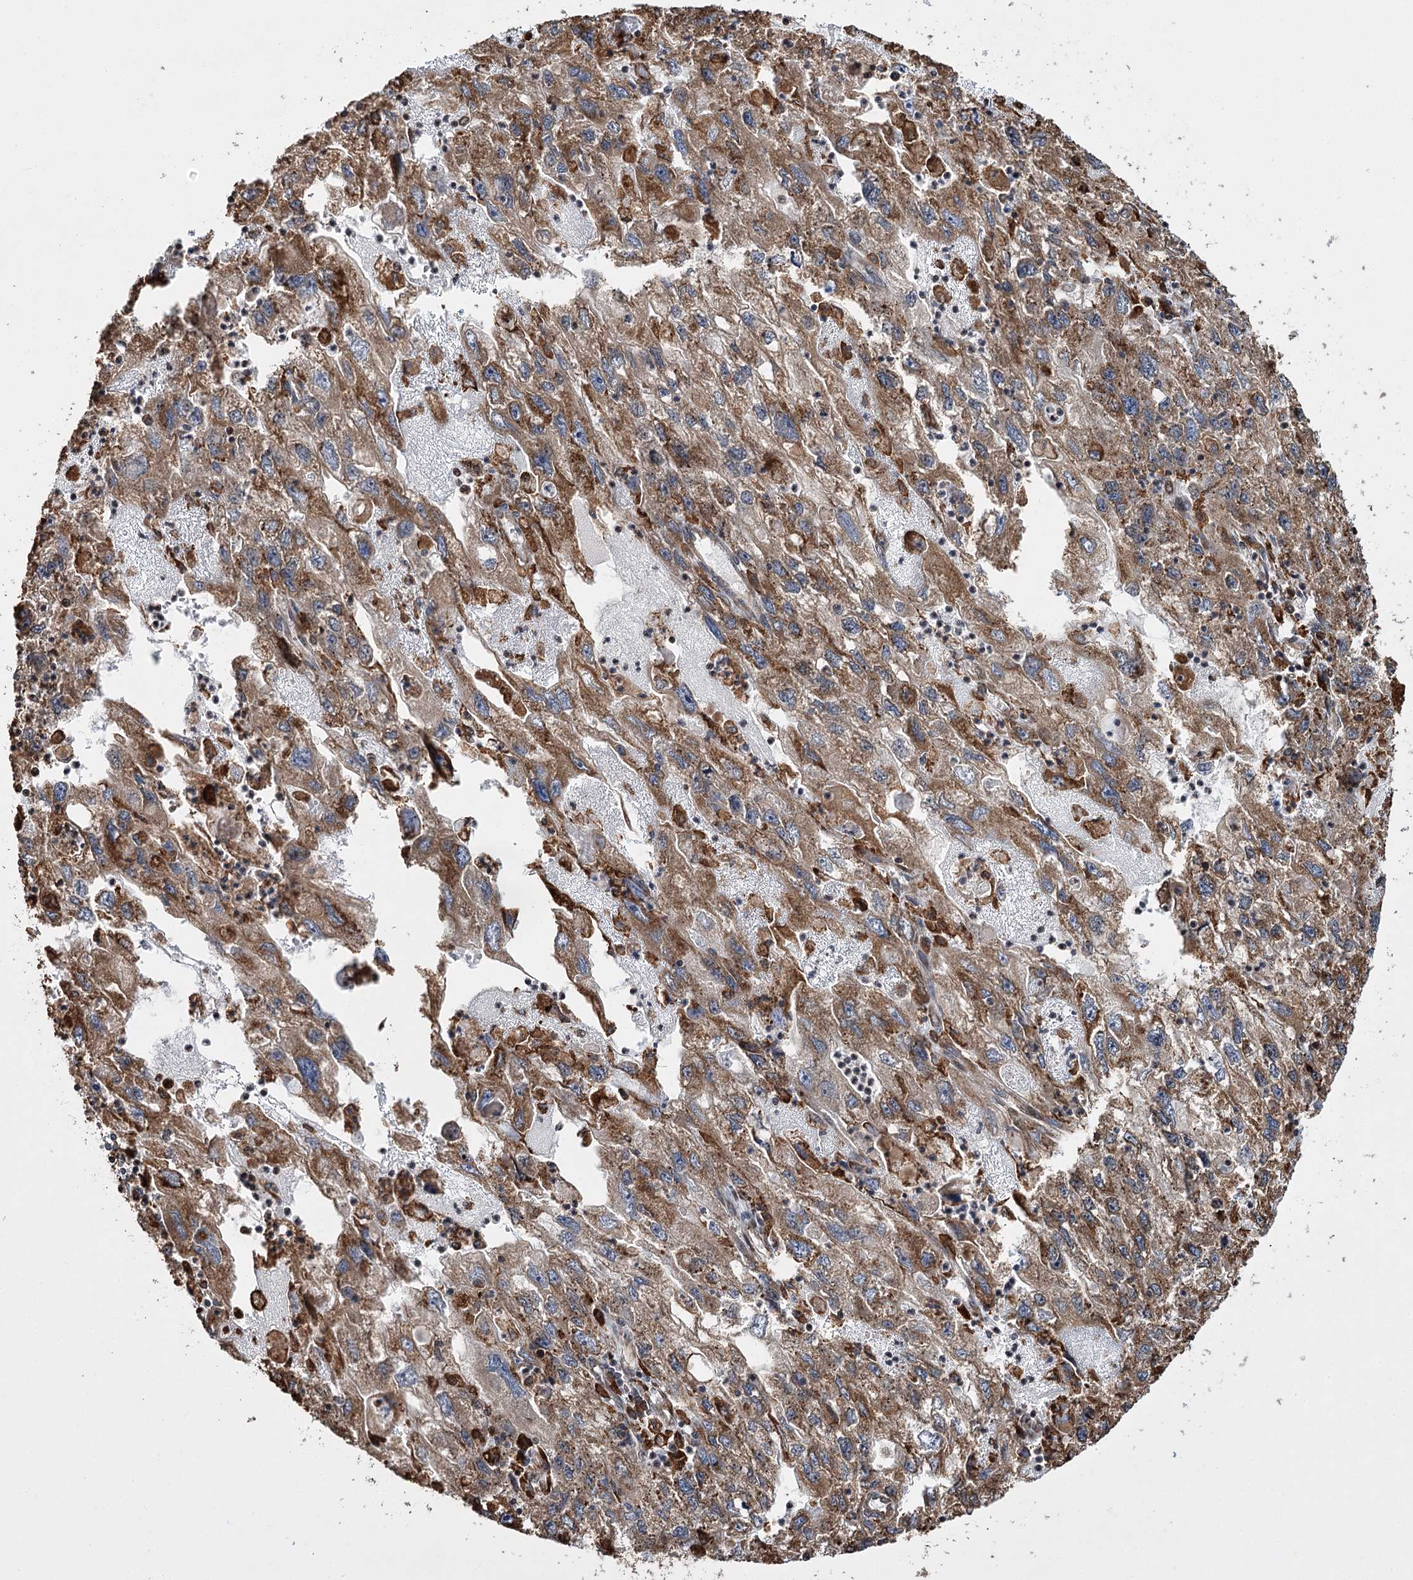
{"staining": {"intensity": "moderate", "quantity": ">75%", "location": "cytoplasmic/membranous"}, "tissue": "endometrial cancer", "cell_type": "Tumor cells", "image_type": "cancer", "snomed": [{"axis": "morphology", "description": "Adenocarcinoma, NOS"}, {"axis": "topography", "description": "Endometrium"}], "caption": "This histopathology image displays endometrial adenocarcinoma stained with immunohistochemistry (IHC) to label a protein in brown. The cytoplasmic/membranous of tumor cells show moderate positivity for the protein. Nuclei are counter-stained blue.", "gene": "FANCL", "patient": {"sex": "female", "age": 49}}